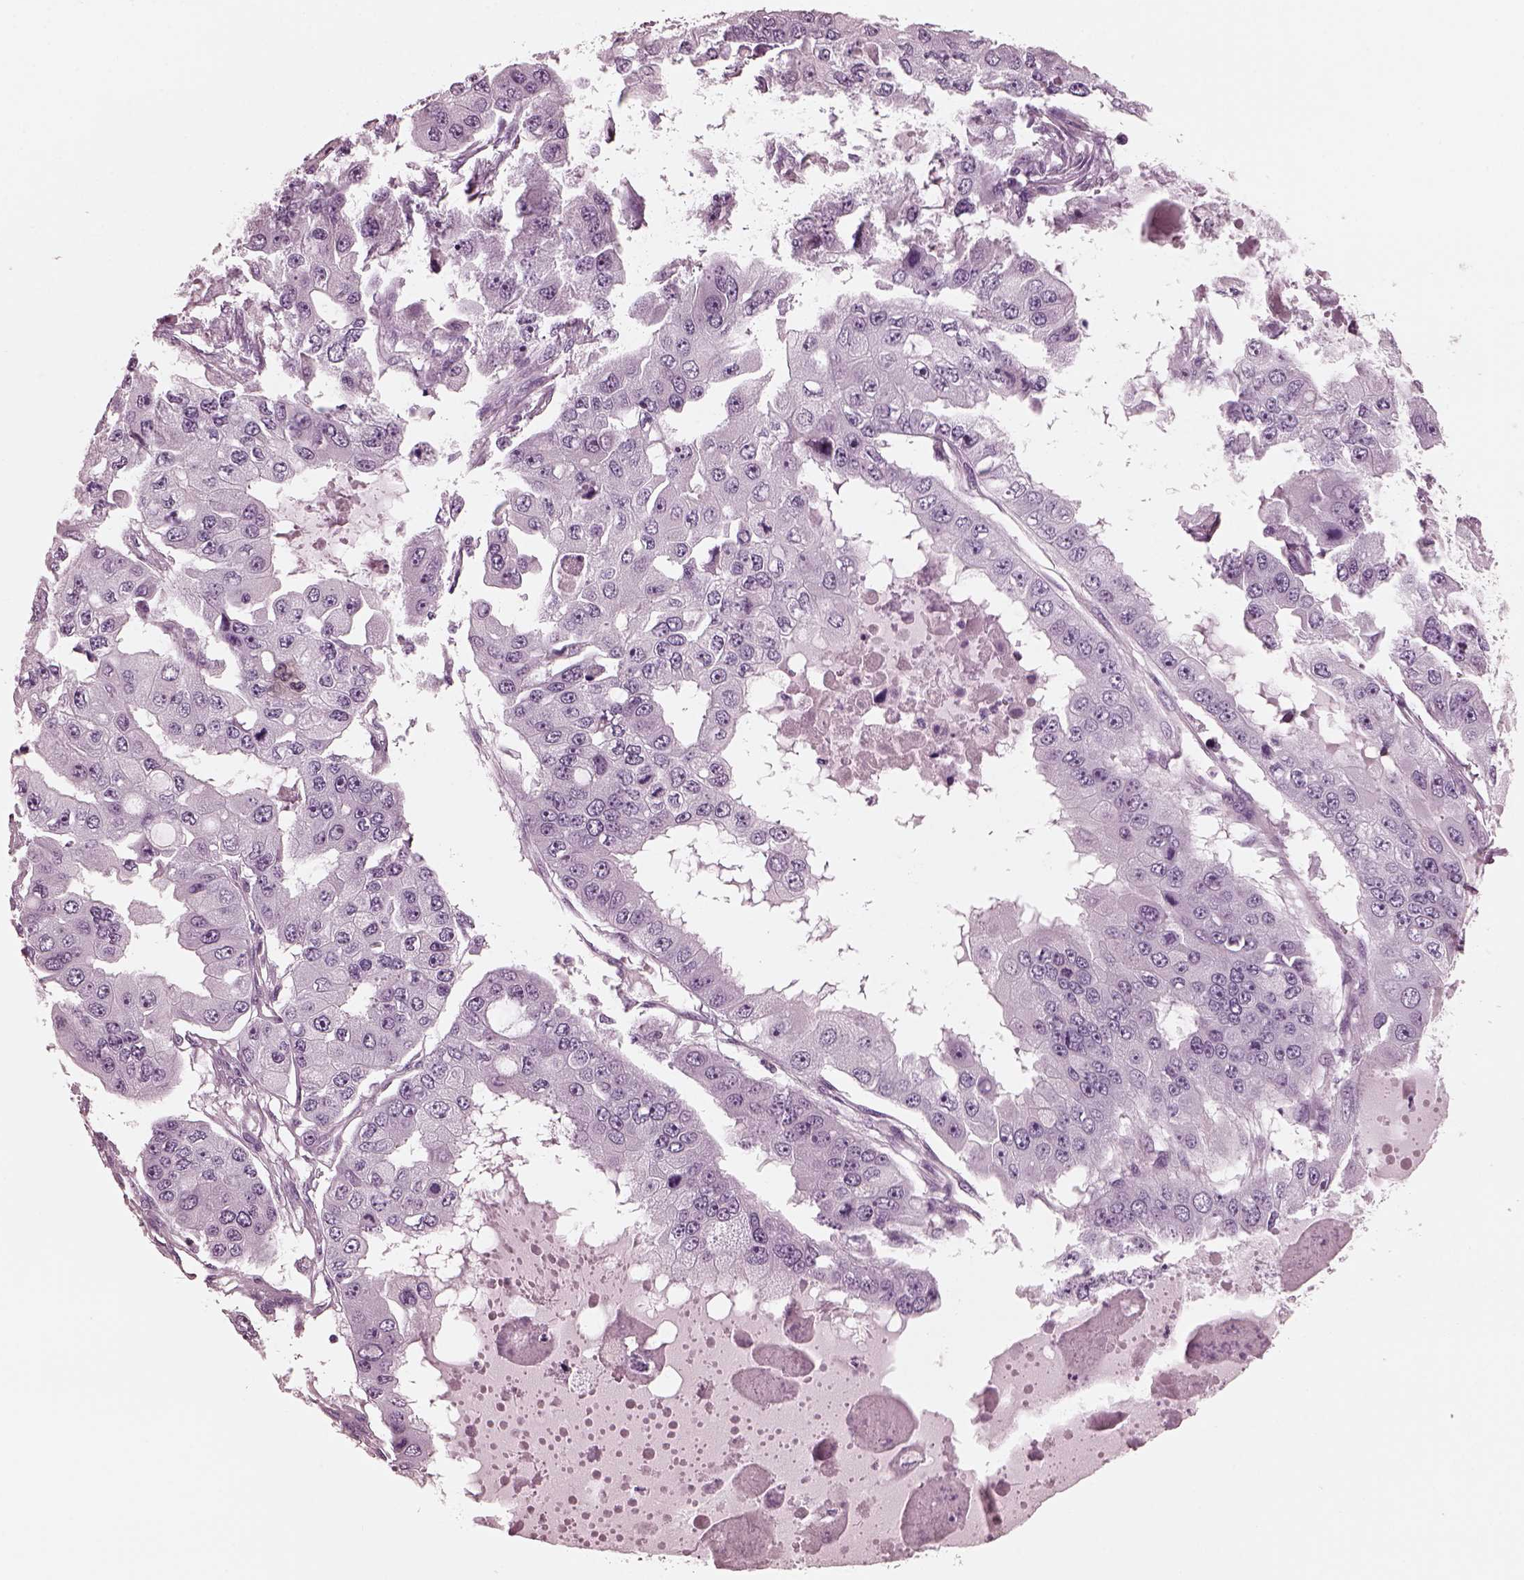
{"staining": {"intensity": "negative", "quantity": "none", "location": "none"}, "tissue": "ovarian cancer", "cell_type": "Tumor cells", "image_type": "cancer", "snomed": [{"axis": "morphology", "description": "Cystadenocarcinoma, serous, NOS"}, {"axis": "topography", "description": "Ovary"}], "caption": "The micrograph exhibits no staining of tumor cells in ovarian cancer (serous cystadenocarcinoma).", "gene": "CGA", "patient": {"sex": "female", "age": 56}}